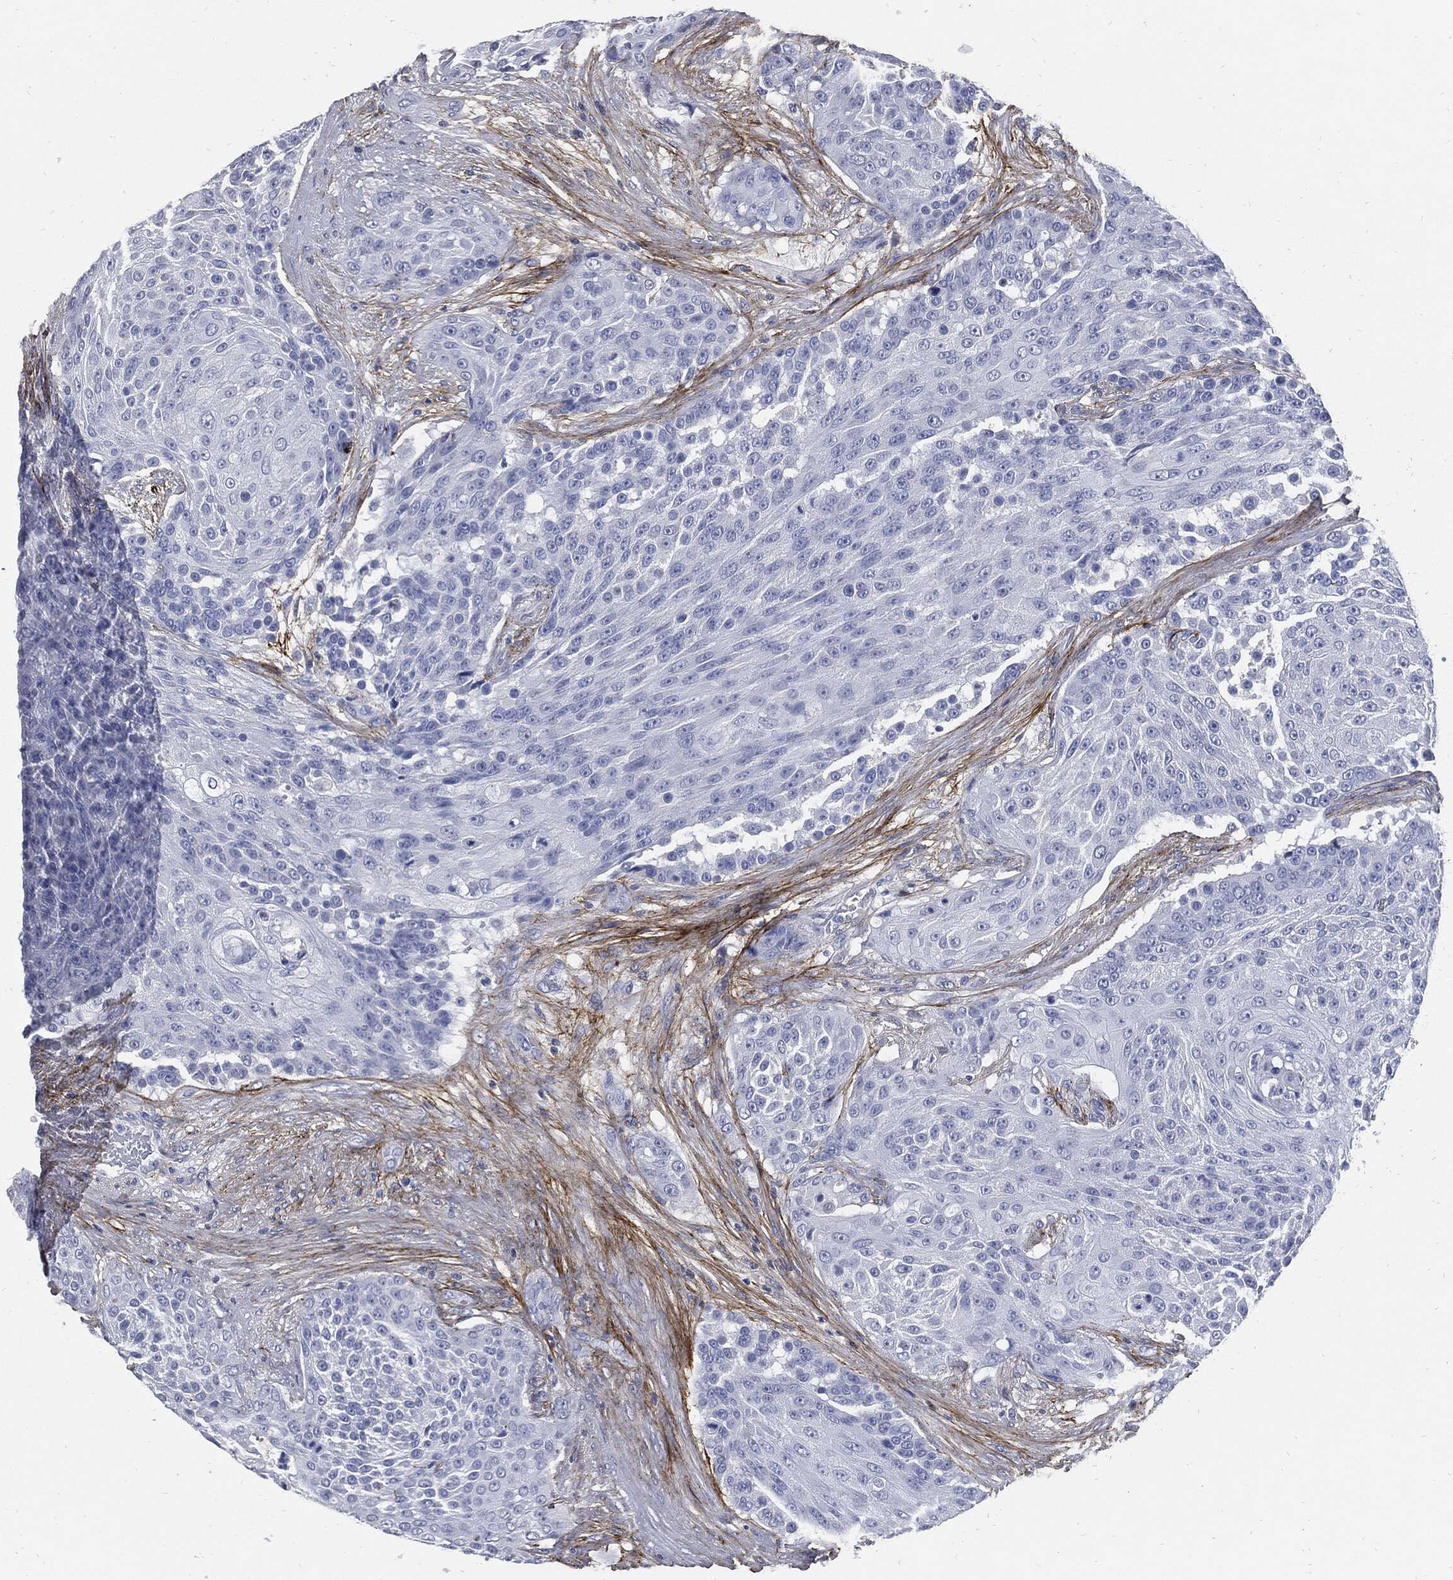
{"staining": {"intensity": "negative", "quantity": "none", "location": "none"}, "tissue": "urothelial cancer", "cell_type": "Tumor cells", "image_type": "cancer", "snomed": [{"axis": "morphology", "description": "Urothelial carcinoma, High grade"}, {"axis": "topography", "description": "Urinary bladder"}], "caption": "DAB immunohistochemical staining of human high-grade urothelial carcinoma shows no significant staining in tumor cells. The staining was performed using DAB (3,3'-diaminobenzidine) to visualize the protein expression in brown, while the nuclei were stained in blue with hematoxylin (Magnification: 20x).", "gene": "FBN1", "patient": {"sex": "female", "age": 63}}